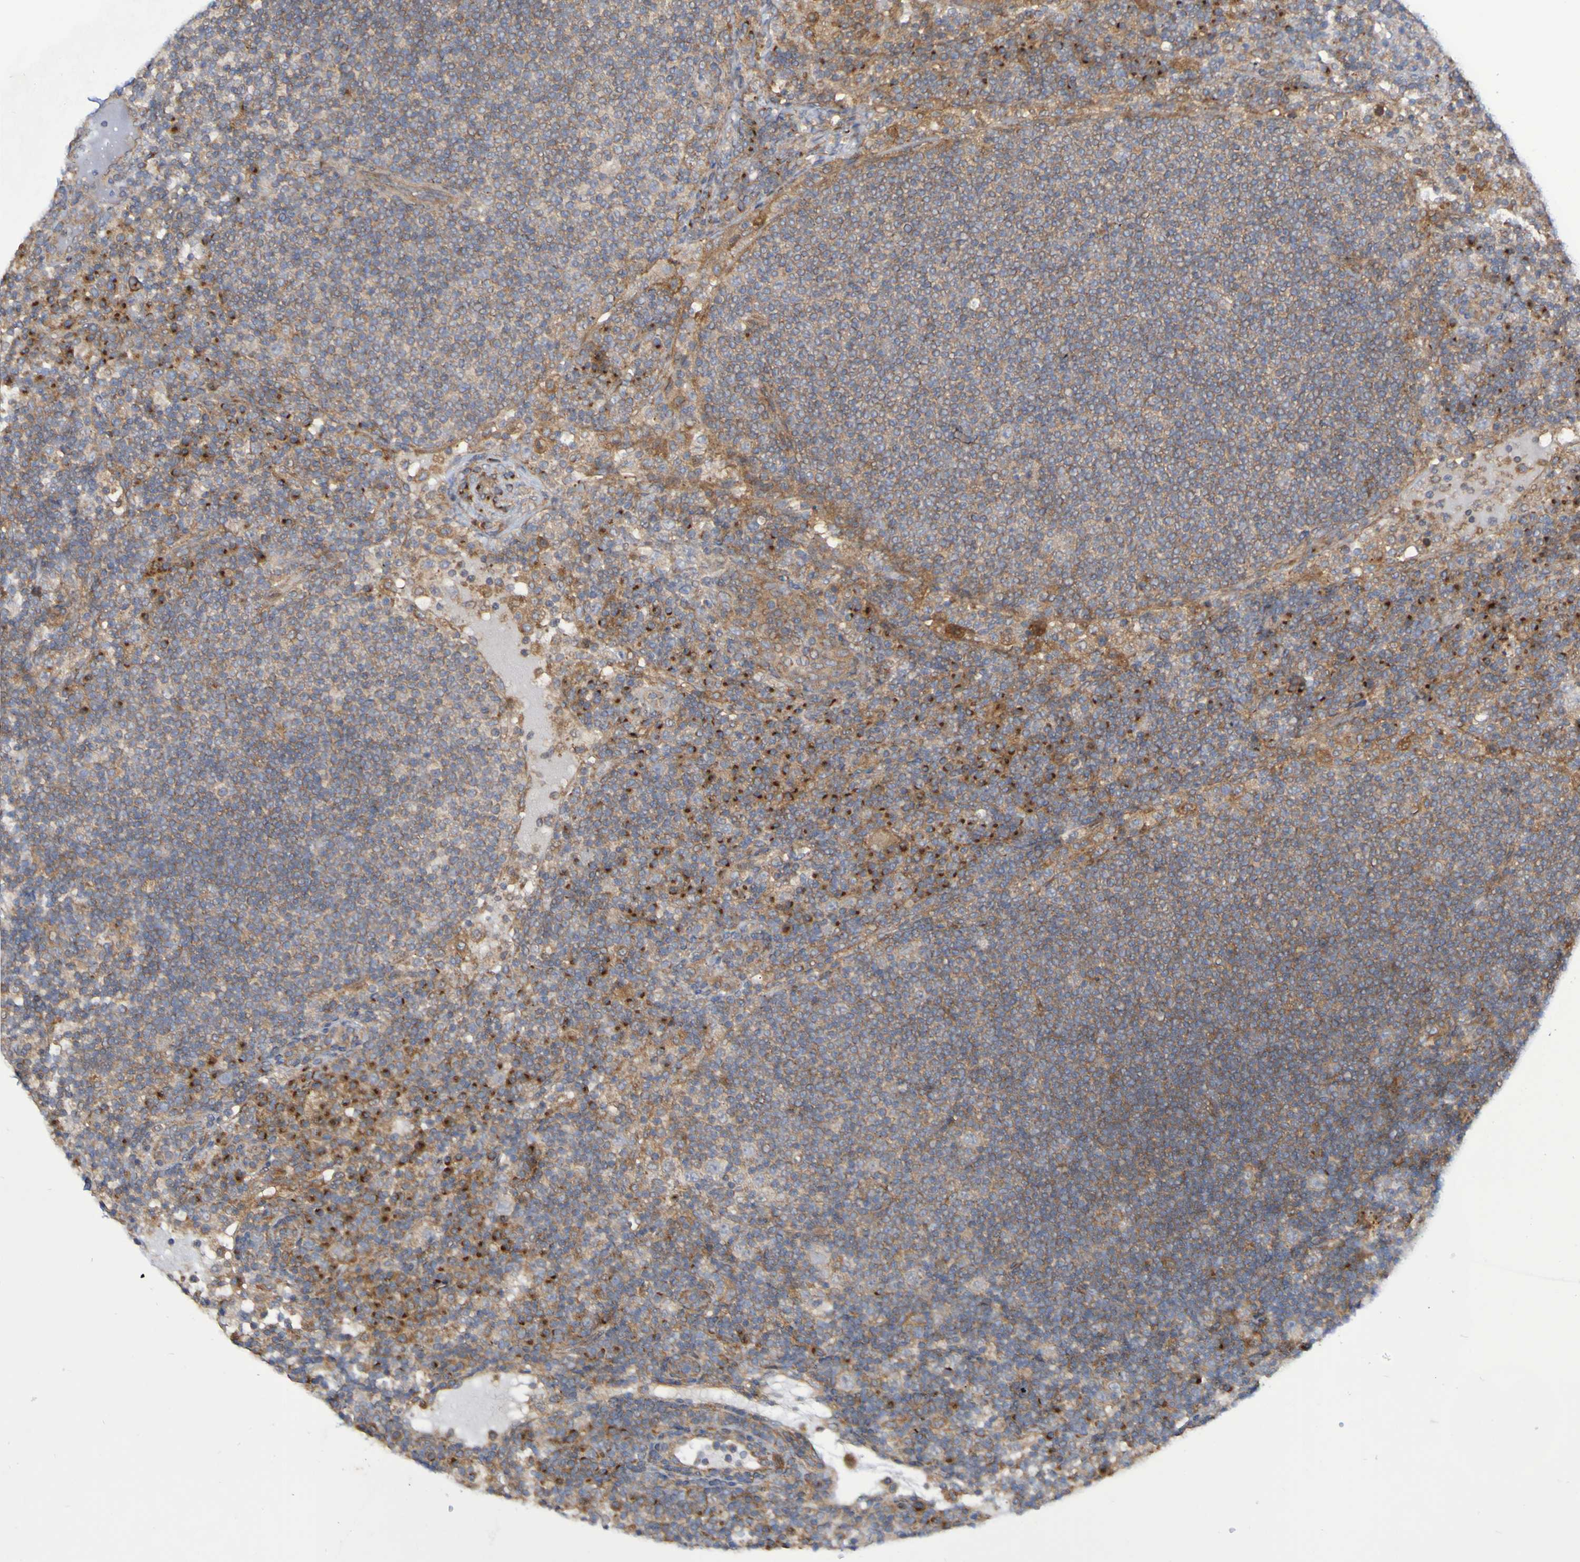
{"staining": {"intensity": "strong", "quantity": "<25%", "location": "cytoplasmic/membranous"}, "tissue": "lymph node", "cell_type": "Non-germinal center cells", "image_type": "normal", "snomed": [{"axis": "morphology", "description": "Normal tissue, NOS"}, {"axis": "topography", "description": "Lymph node"}], "caption": "Strong cytoplasmic/membranous protein expression is present in about <25% of non-germinal center cells in lymph node.", "gene": "LMBRD2", "patient": {"sex": "female", "age": 53}}